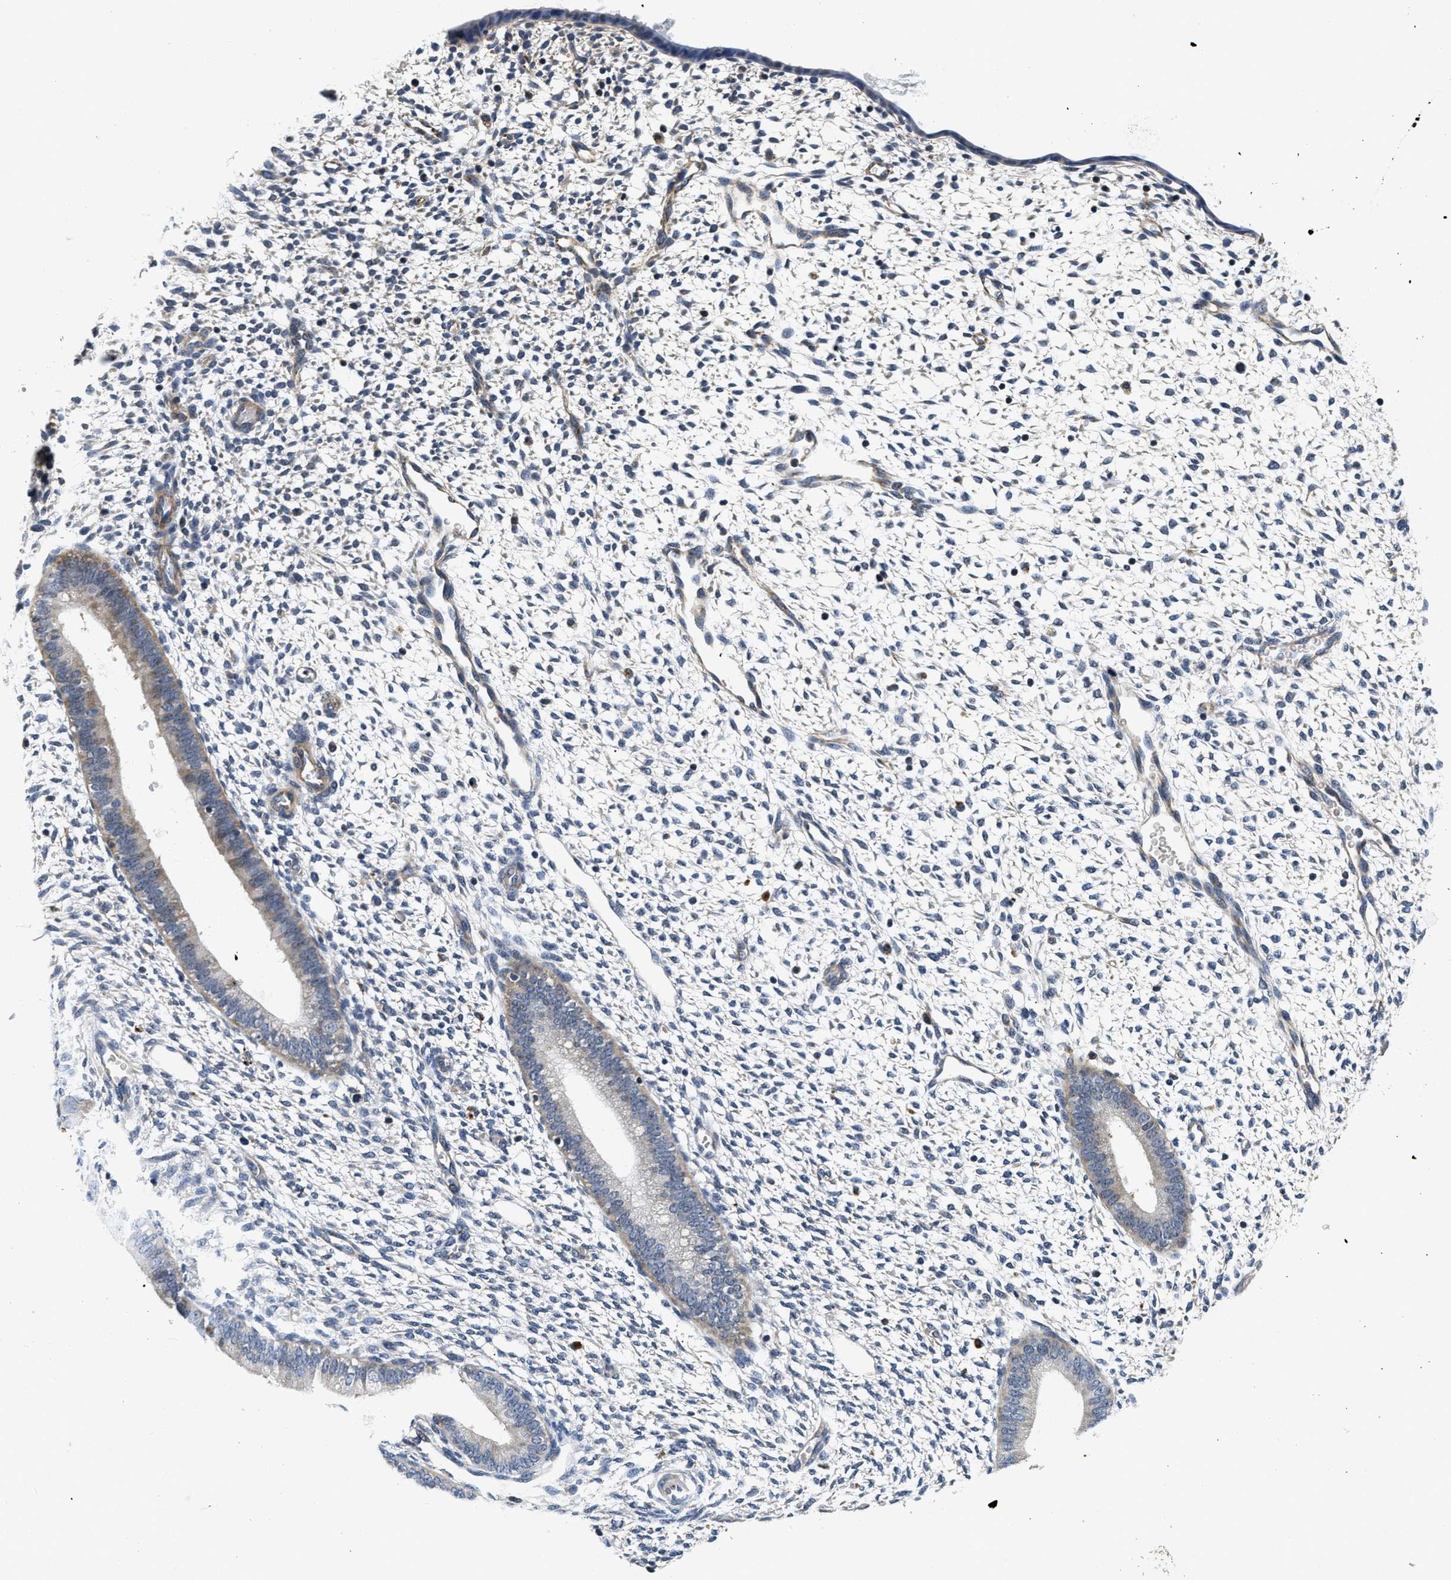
{"staining": {"intensity": "negative", "quantity": "none", "location": "none"}, "tissue": "endometrium", "cell_type": "Cells in endometrial stroma", "image_type": "normal", "snomed": [{"axis": "morphology", "description": "Normal tissue, NOS"}, {"axis": "topography", "description": "Endometrium"}], "caption": "Micrograph shows no protein staining in cells in endometrial stroma of benign endometrium.", "gene": "PDP1", "patient": {"sex": "female", "age": 46}}